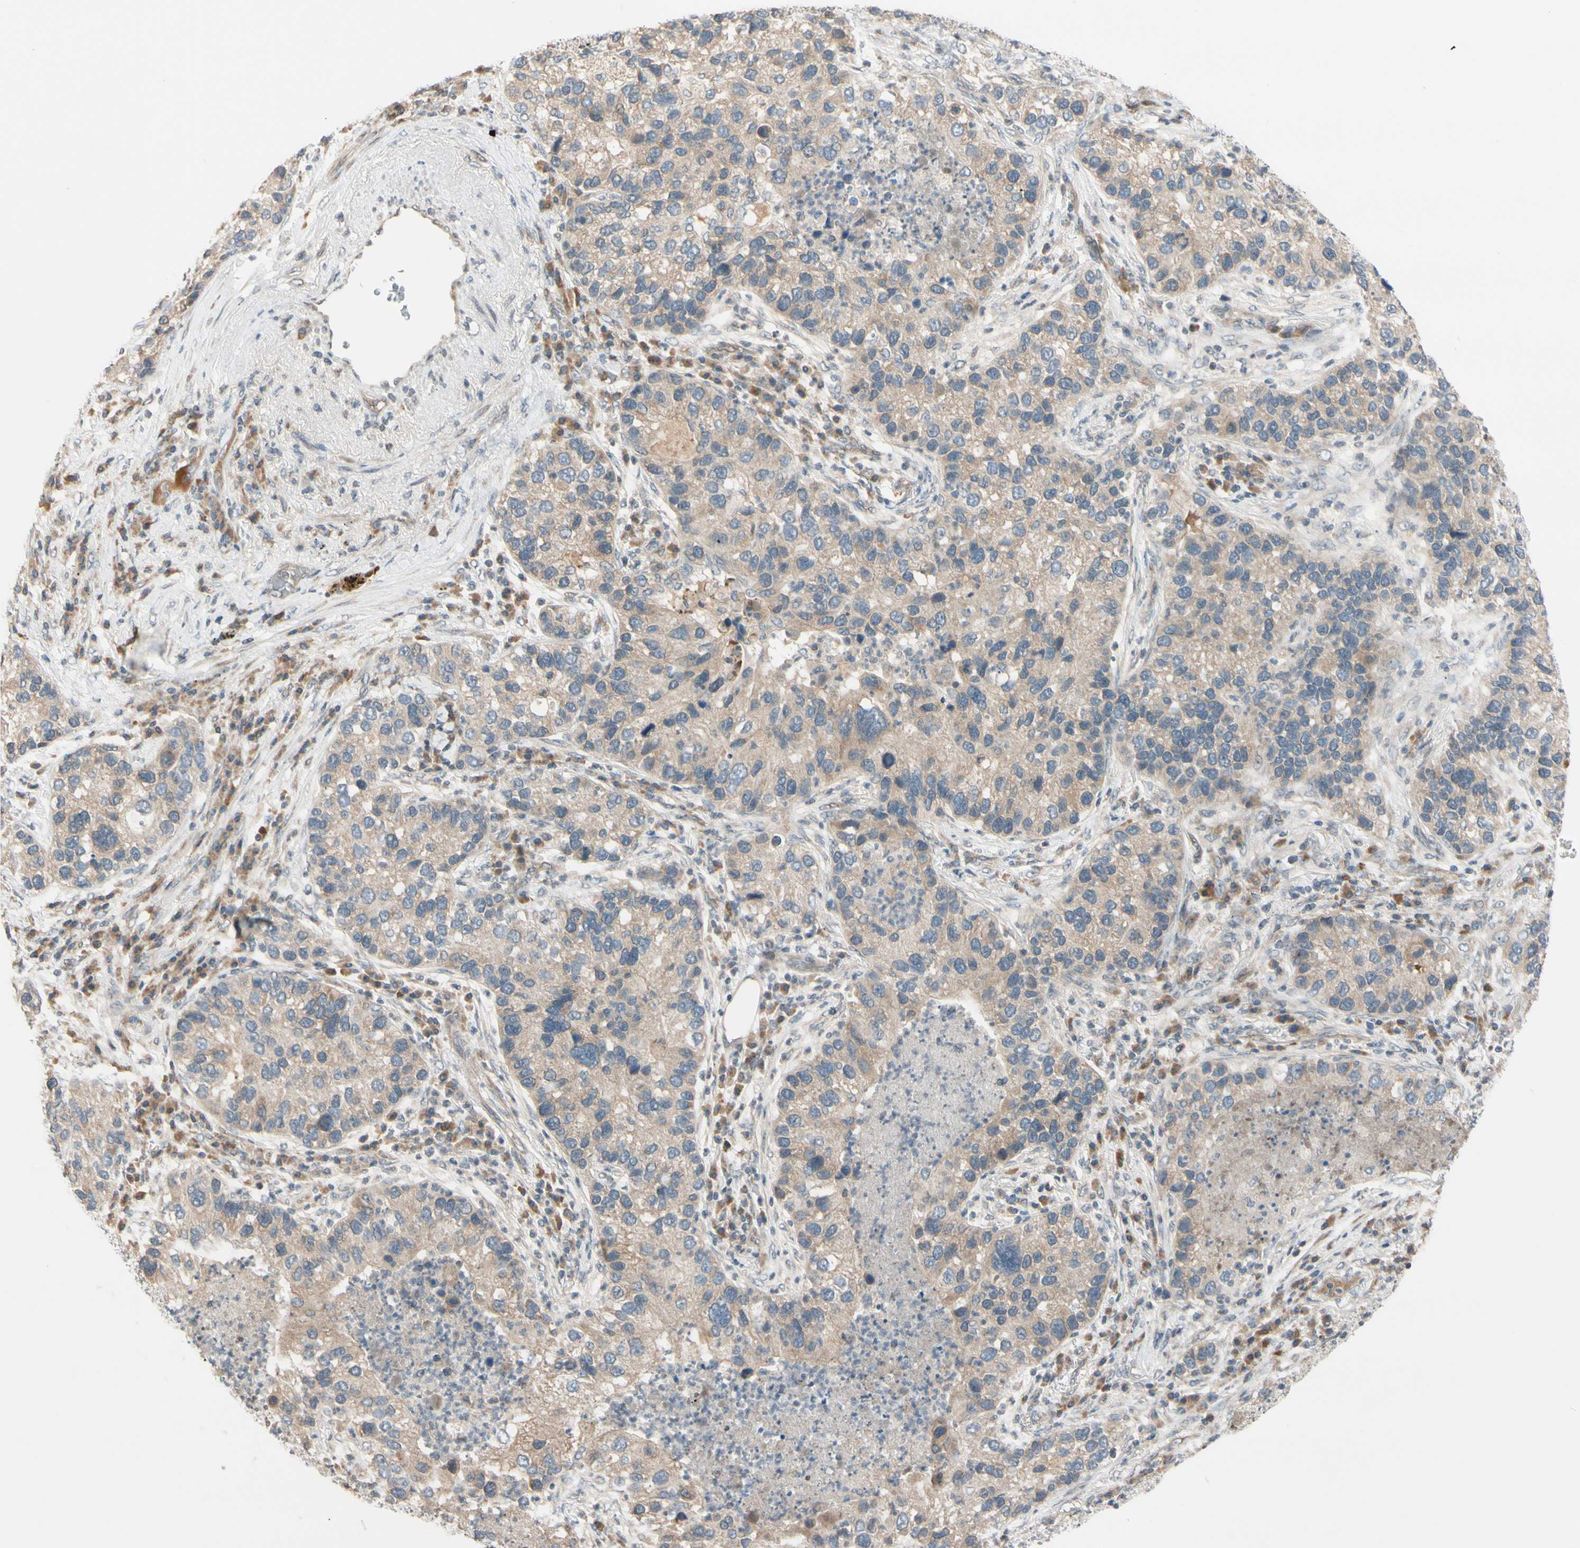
{"staining": {"intensity": "weak", "quantity": ">75%", "location": "cytoplasmic/membranous"}, "tissue": "lung cancer", "cell_type": "Tumor cells", "image_type": "cancer", "snomed": [{"axis": "morphology", "description": "Normal tissue, NOS"}, {"axis": "morphology", "description": "Adenocarcinoma, NOS"}, {"axis": "topography", "description": "Bronchus"}, {"axis": "topography", "description": "Lung"}], "caption": "Weak cytoplasmic/membranous expression for a protein is seen in about >75% of tumor cells of adenocarcinoma (lung) using immunohistochemistry.", "gene": "FGF10", "patient": {"sex": "male", "age": 54}}